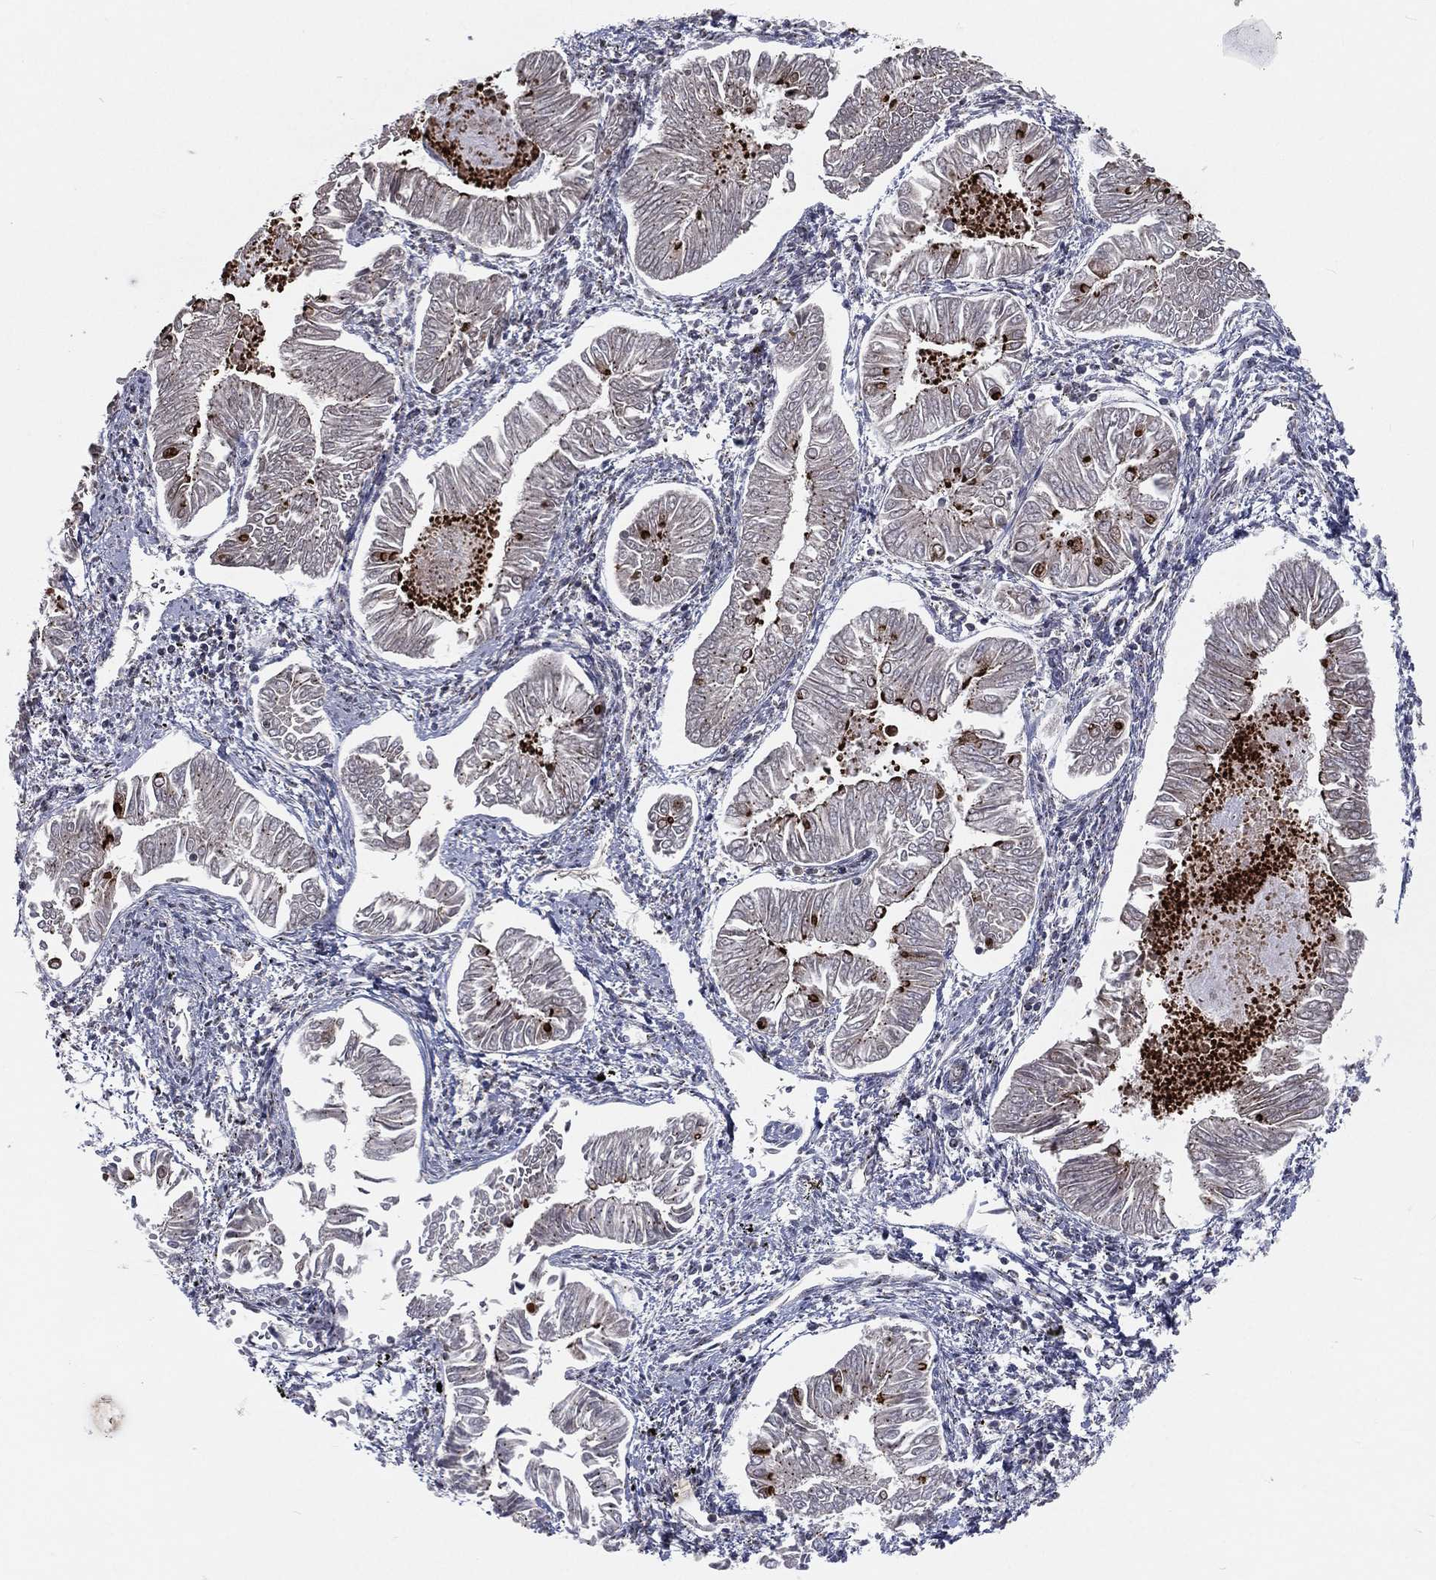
{"staining": {"intensity": "strong", "quantity": "<25%", "location": "cytoplasmic/membranous"}, "tissue": "endometrial cancer", "cell_type": "Tumor cells", "image_type": "cancer", "snomed": [{"axis": "morphology", "description": "Adenocarcinoma, NOS"}, {"axis": "topography", "description": "Endometrium"}], "caption": "Human endometrial adenocarcinoma stained with a protein marker demonstrates strong staining in tumor cells.", "gene": "CROCC", "patient": {"sex": "female", "age": 53}}